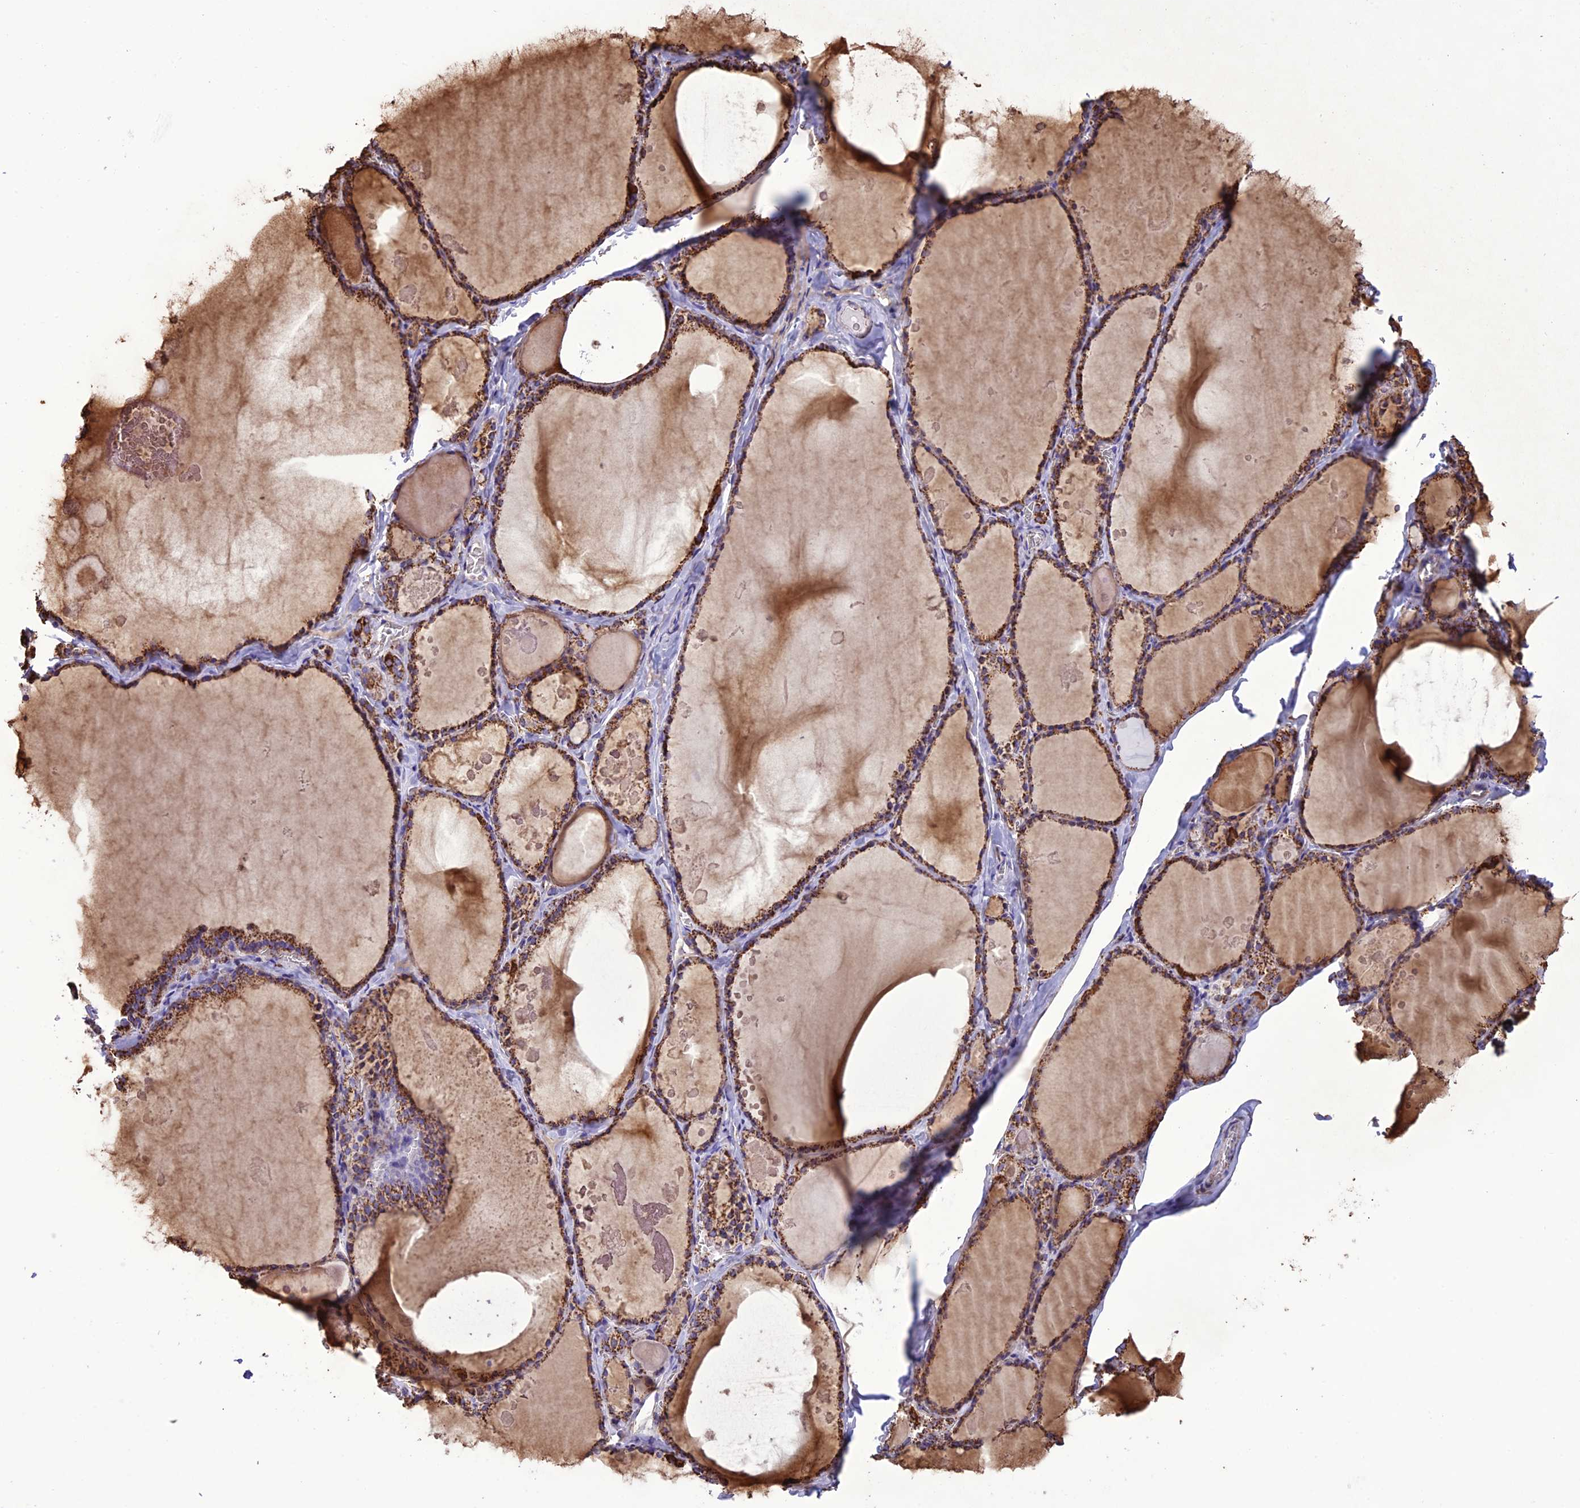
{"staining": {"intensity": "strong", "quantity": ">75%", "location": "cytoplasmic/membranous"}, "tissue": "thyroid gland", "cell_type": "Glandular cells", "image_type": "normal", "snomed": [{"axis": "morphology", "description": "Normal tissue, NOS"}, {"axis": "topography", "description": "Thyroid gland"}], "caption": "Protein expression by immunohistochemistry demonstrates strong cytoplasmic/membranous expression in about >75% of glandular cells in normal thyroid gland.", "gene": "NDUFAF1", "patient": {"sex": "male", "age": 56}}